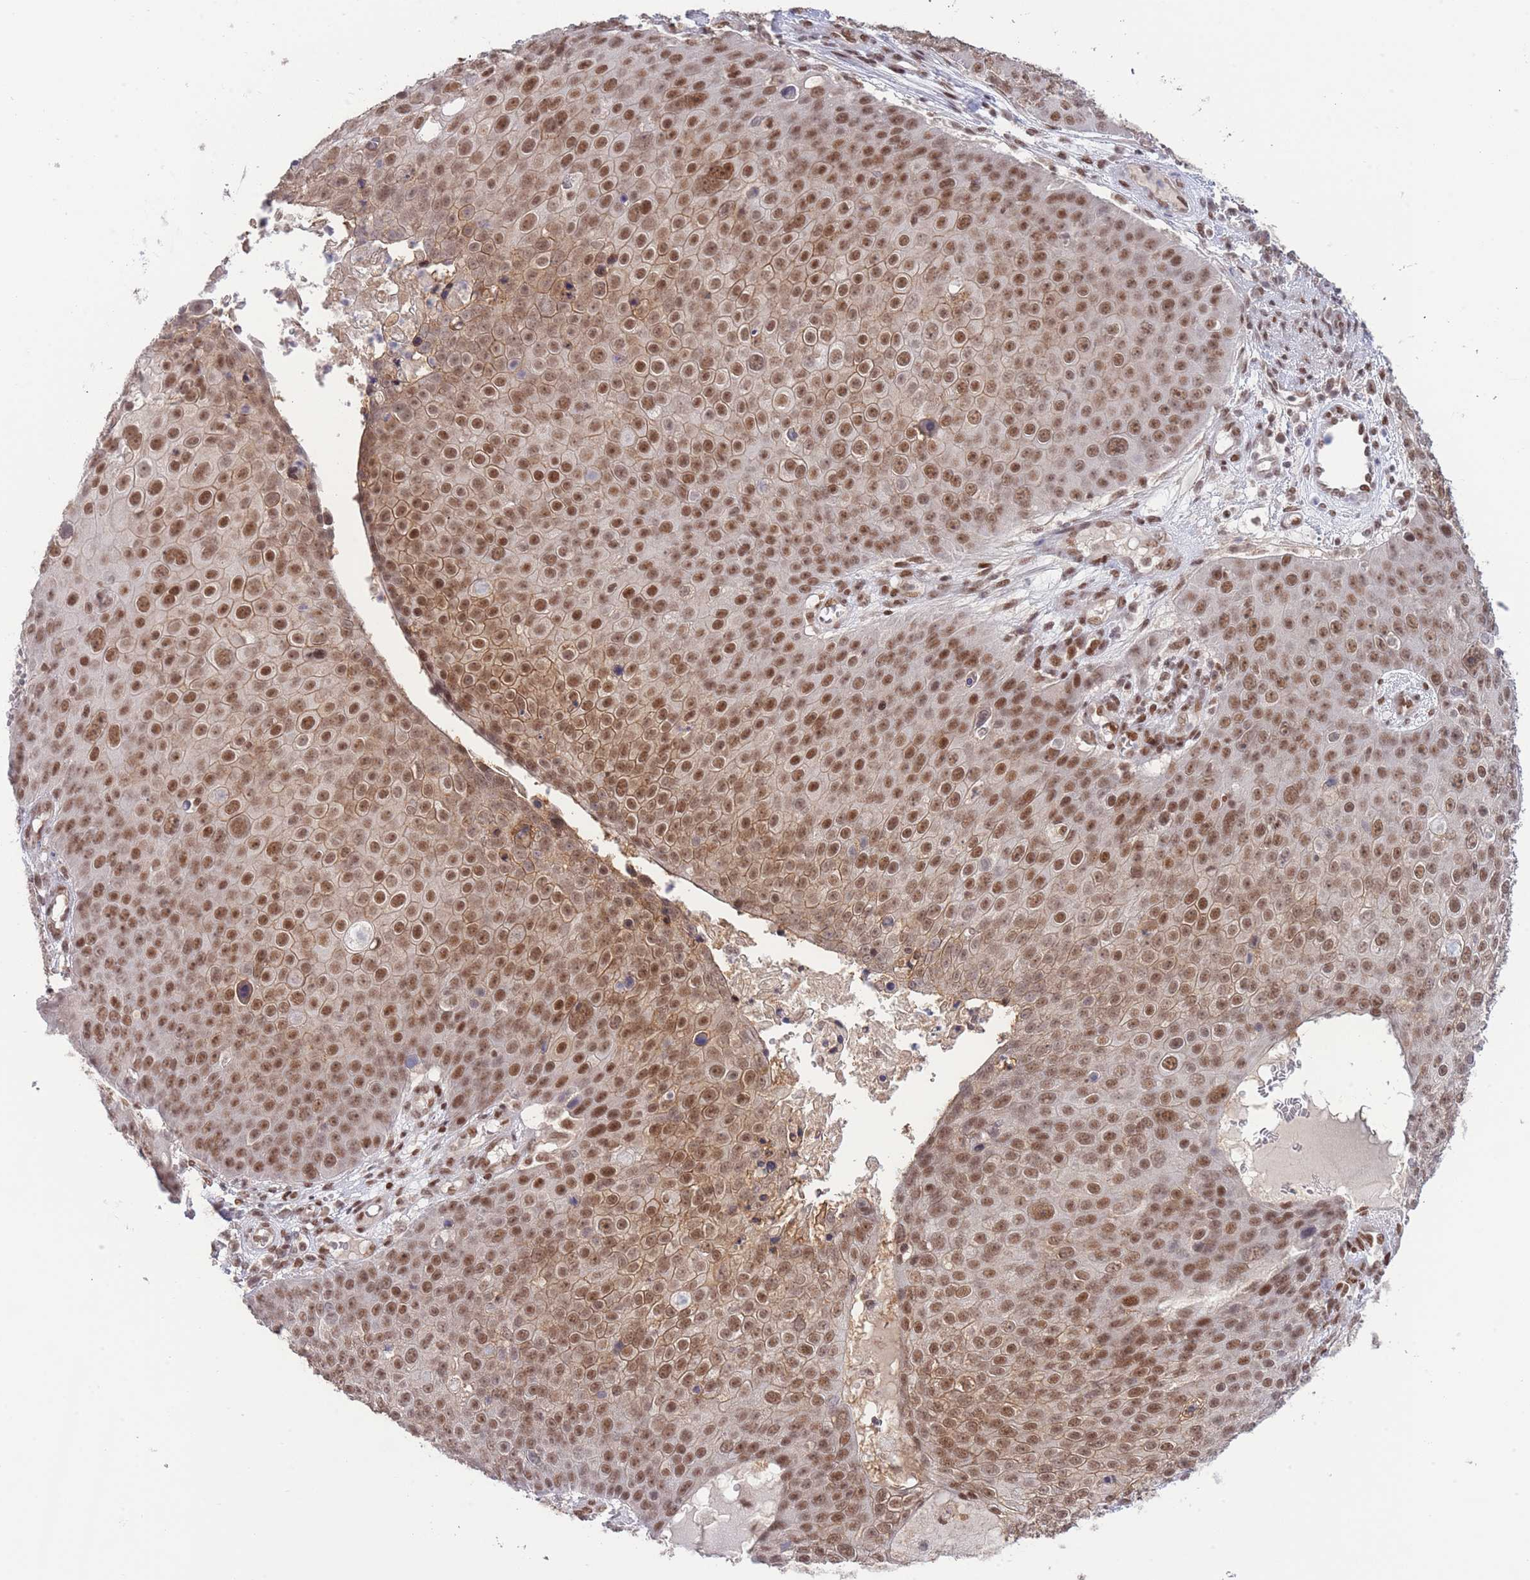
{"staining": {"intensity": "moderate", "quantity": ">75%", "location": "cytoplasmic/membranous,nuclear"}, "tissue": "skin cancer", "cell_type": "Tumor cells", "image_type": "cancer", "snomed": [{"axis": "morphology", "description": "Squamous cell carcinoma, NOS"}, {"axis": "topography", "description": "Skin"}], "caption": "IHC (DAB (3,3'-diaminobenzidine)) staining of human skin cancer reveals moderate cytoplasmic/membranous and nuclear protein staining in about >75% of tumor cells.", "gene": "CARD8", "patient": {"sex": "male", "age": 71}}